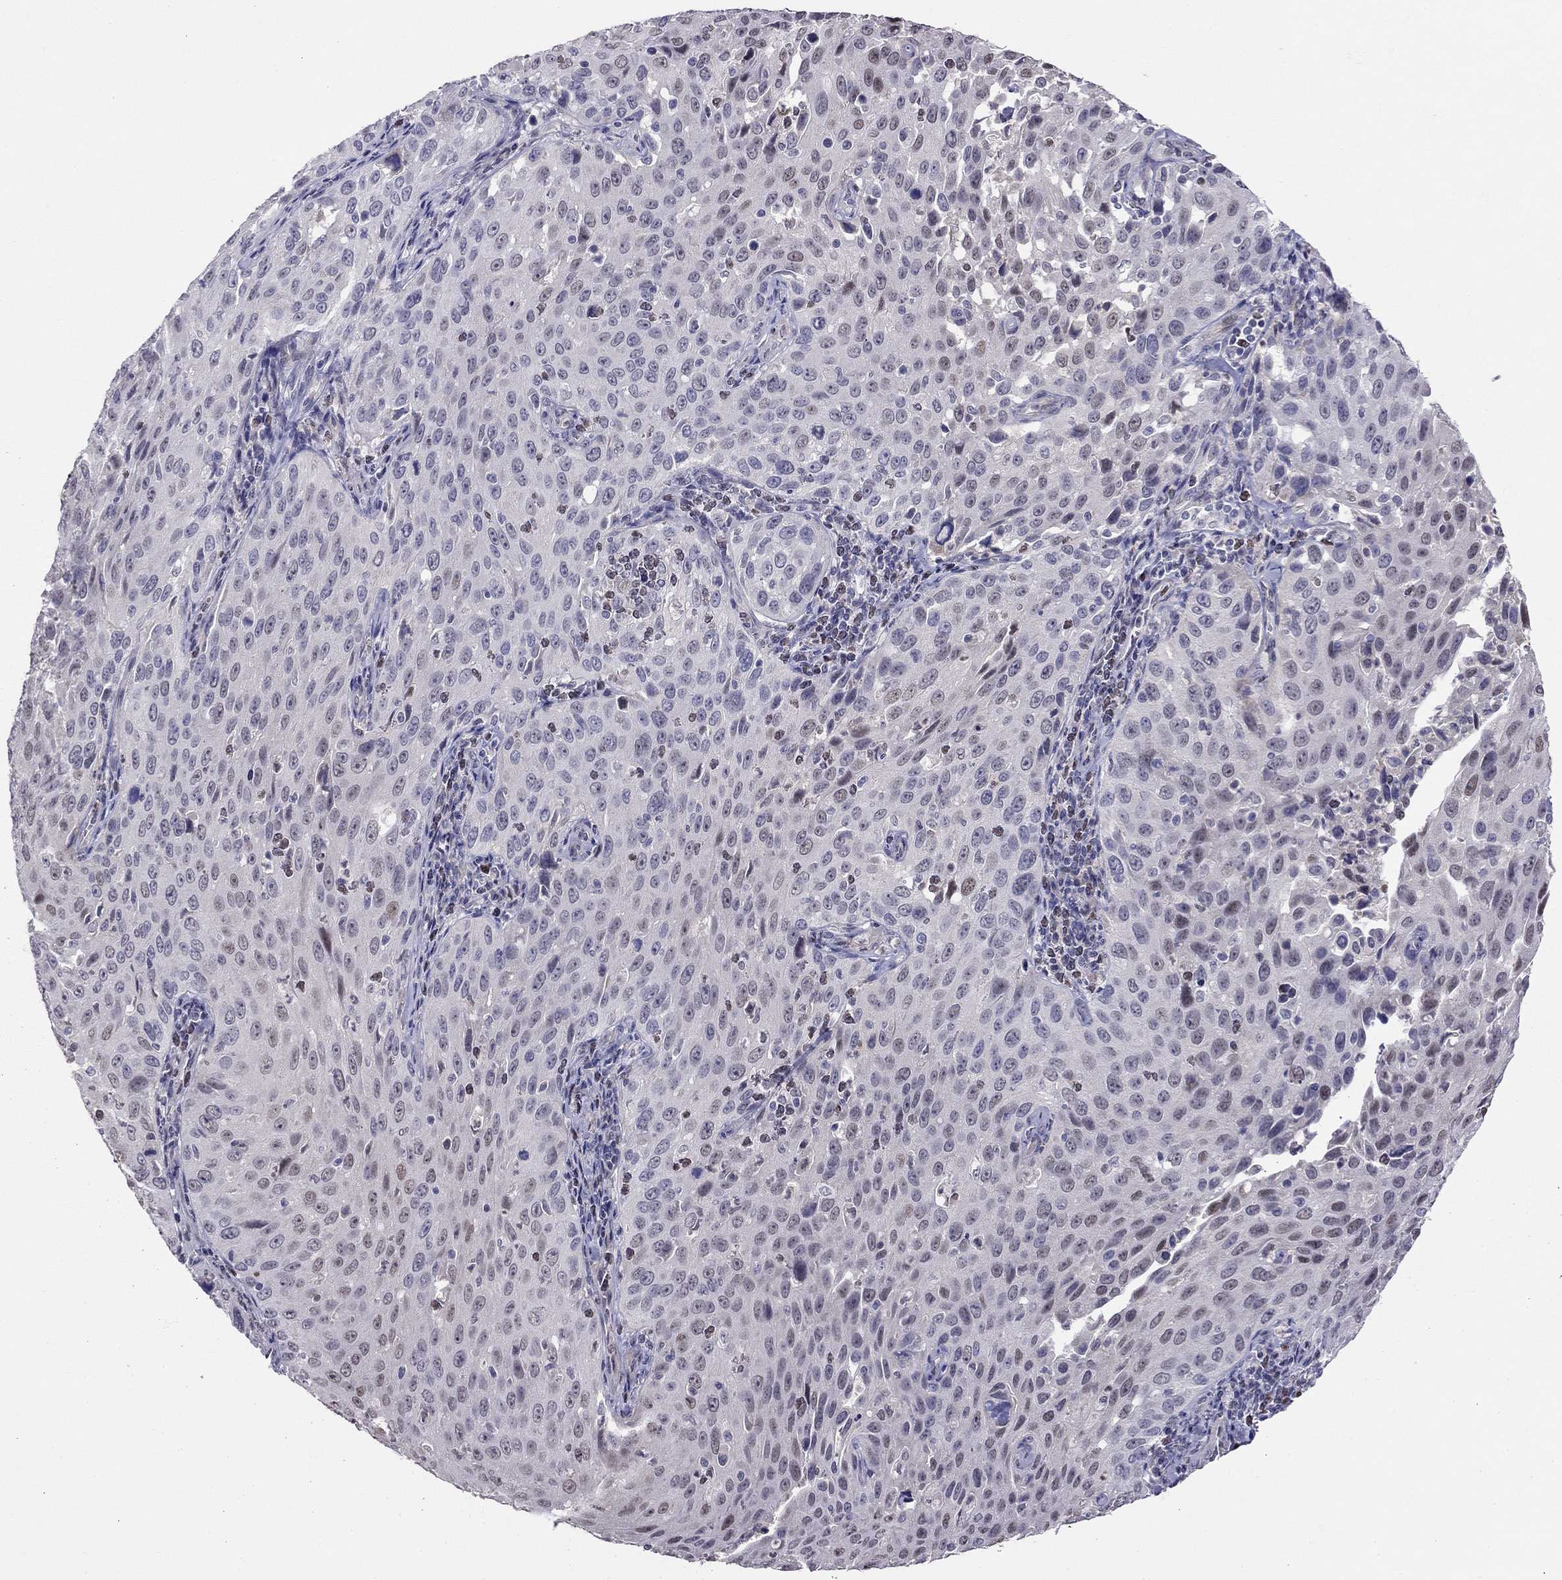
{"staining": {"intensity": "negative", "quantity": "none", "location": "none"}, "tissue": "cervical cancer", "cell_type": "Tumor cells", "image_type": "cancer", "snomed": [{"axis": "morphology", "description": "Squamous cell carcinoma, NOS"}, {"axis": "topography", "description": "Cervix"}], "caption": "Immunohistochemistry (IHC) micrograph of human squamous cell carcinoma (cervical) stained for a protein (brown), which demonstrates no staining in tumor cells.", "gene": "LRRC39", "patient": {"sex": "female", "age": 26}}